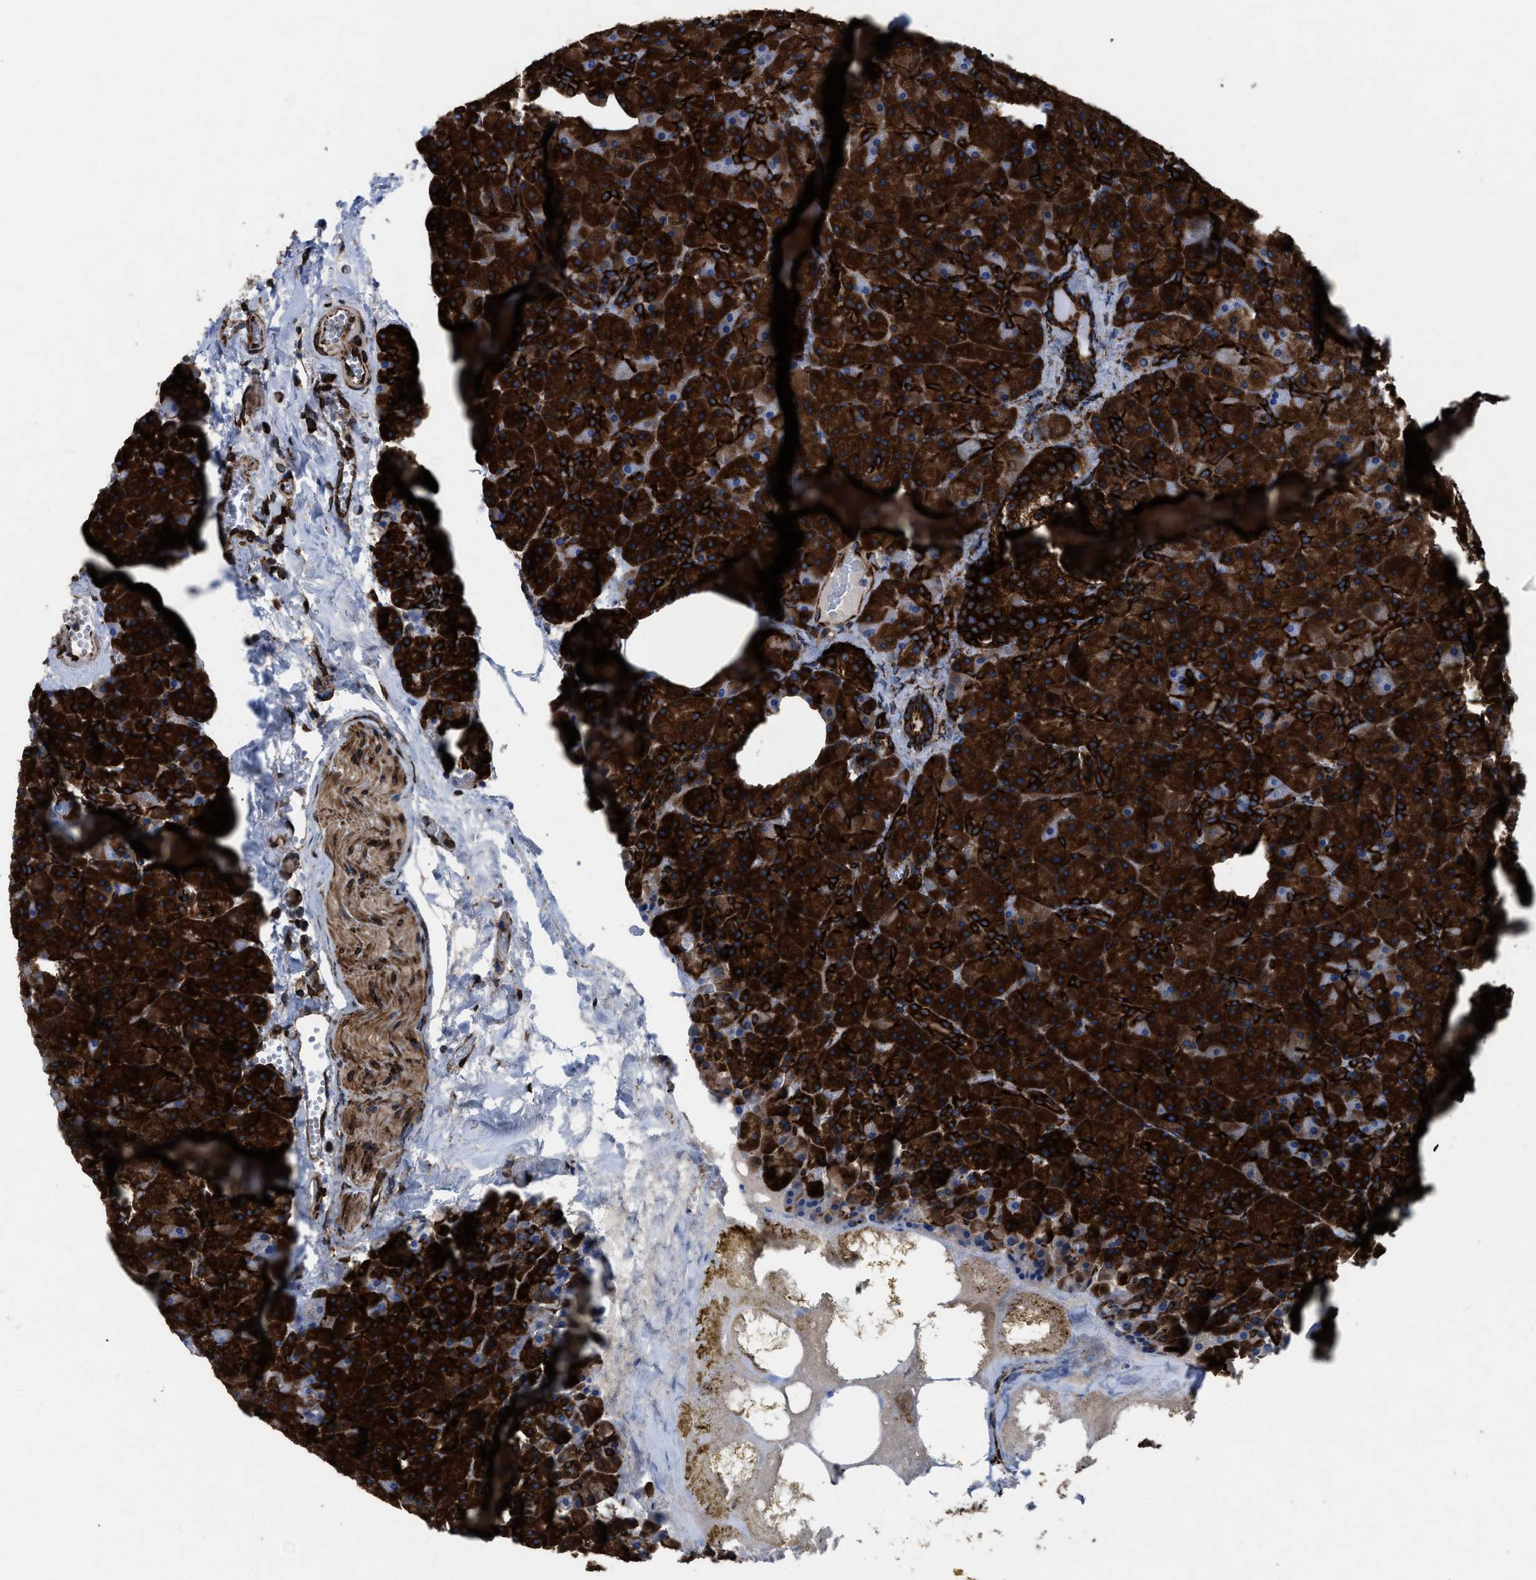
{"staining": {"intensity": "strong", "quantity": ">75%", "location": "cytoplasmic/membranous"}, "tissue": "pancreas", "cell_type": "Exocrine glandular cells", "image_type": "normal", "snomed": [{"axis": "morphology", "description": "Normal tissue, NOS"}, {"axis": "morphology", "description": "Carcinoid, malignant, NOS"}, {"axis": "topography", "description": "Pancreas"}], "caption": "The histopathology image exhibits a brown stain indicating the presence of a protein in the cytoplasmic/membranous of exocrine glandular cells in pancreas.", "gene": "CAPRIN1", "patient": {"sex": "female", "age": 35}}